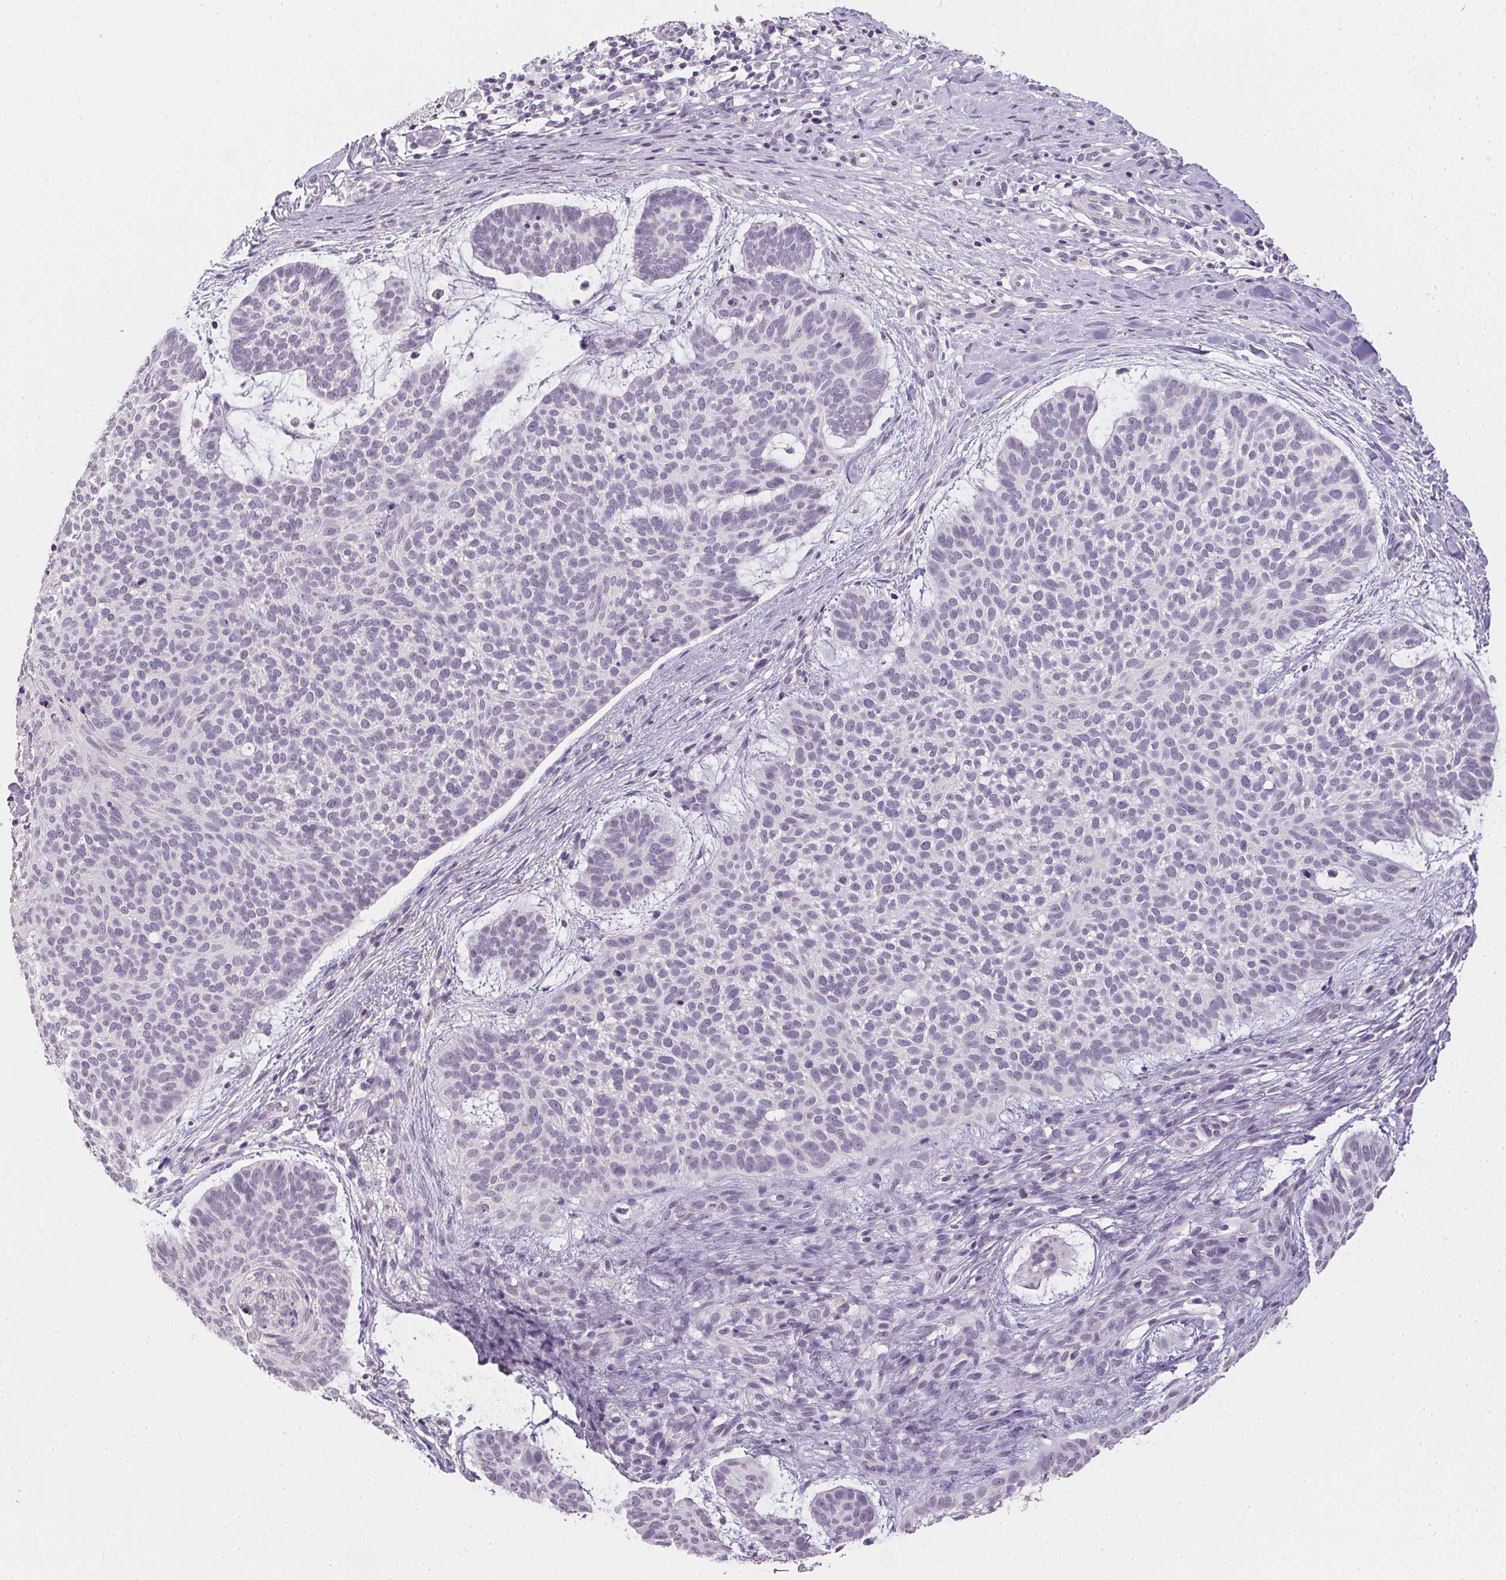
{"staining": {"intensity": "negative", "quantity": "none", "location": "none"}, "tissue": "skin cancer", "cell_type": "Tumor cells", "image_type": "cancer", "snomed": [{"axis": "morphology", "description": "Basal cell carcinoma"}, {"axis": "topography", "description": "Skin"}], "caption": "Basal cell carcinoma (skin) was stained to show a protein in brown. There is no significant staining in tumor cells.", "gene": "PPY", "patient": {"sex": "male", "age": 64}}